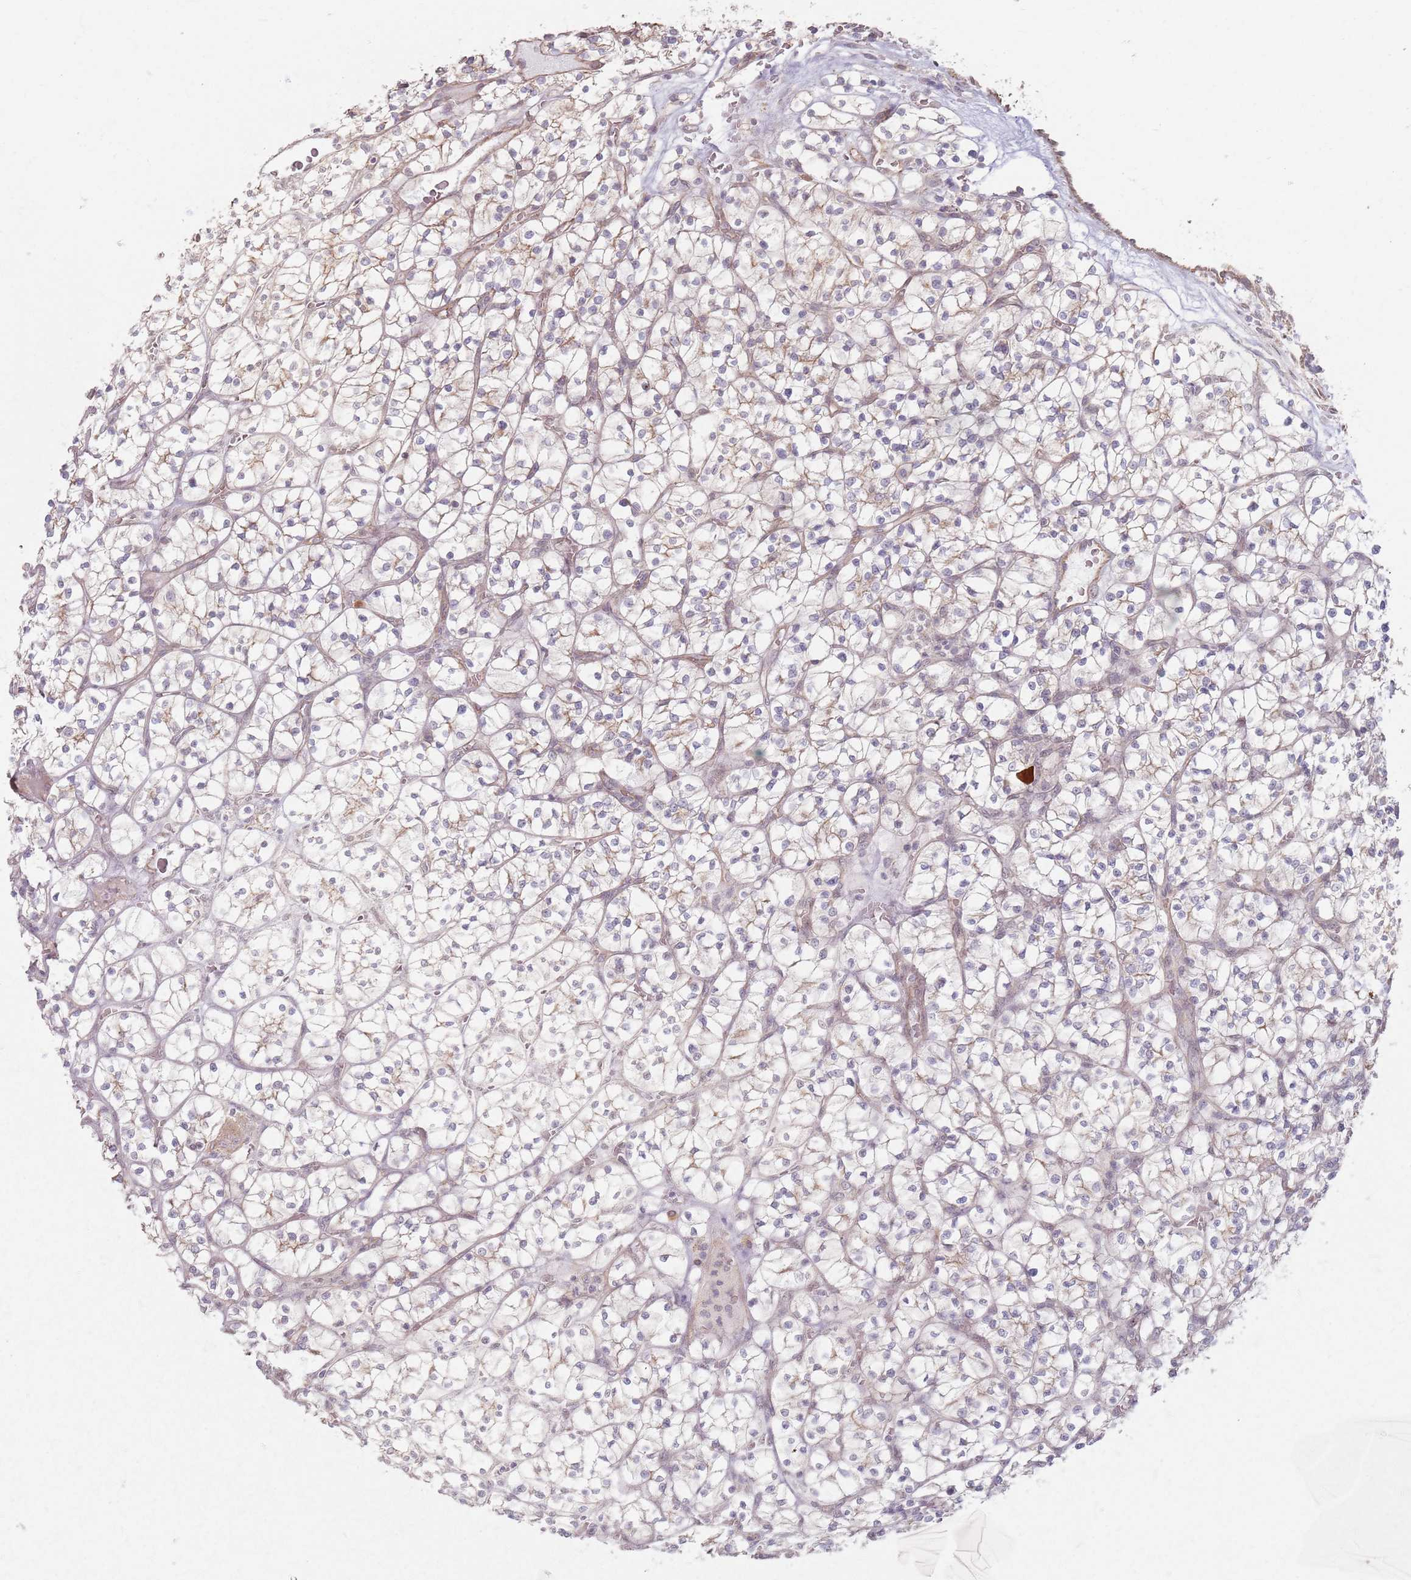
{"staining": {"intensity": "weak", "quantity": "<25%", "location": "cytoplasmic/membranous"}, "tissue": "renal cancer", "cell_type": "Tumor cells", "image_type": "cancer", "snomed": [{"axis": "morphology", "description": "Adenocarcinoma, NOS"}, {"axis": "topography", "description": "Kidney"}], "caption": "Image shows no significant protein staining in tumor cells of adenocarcinoma (renal).", "gene": "KCNA5", "patient": {"sex": "female", "age": 64}}